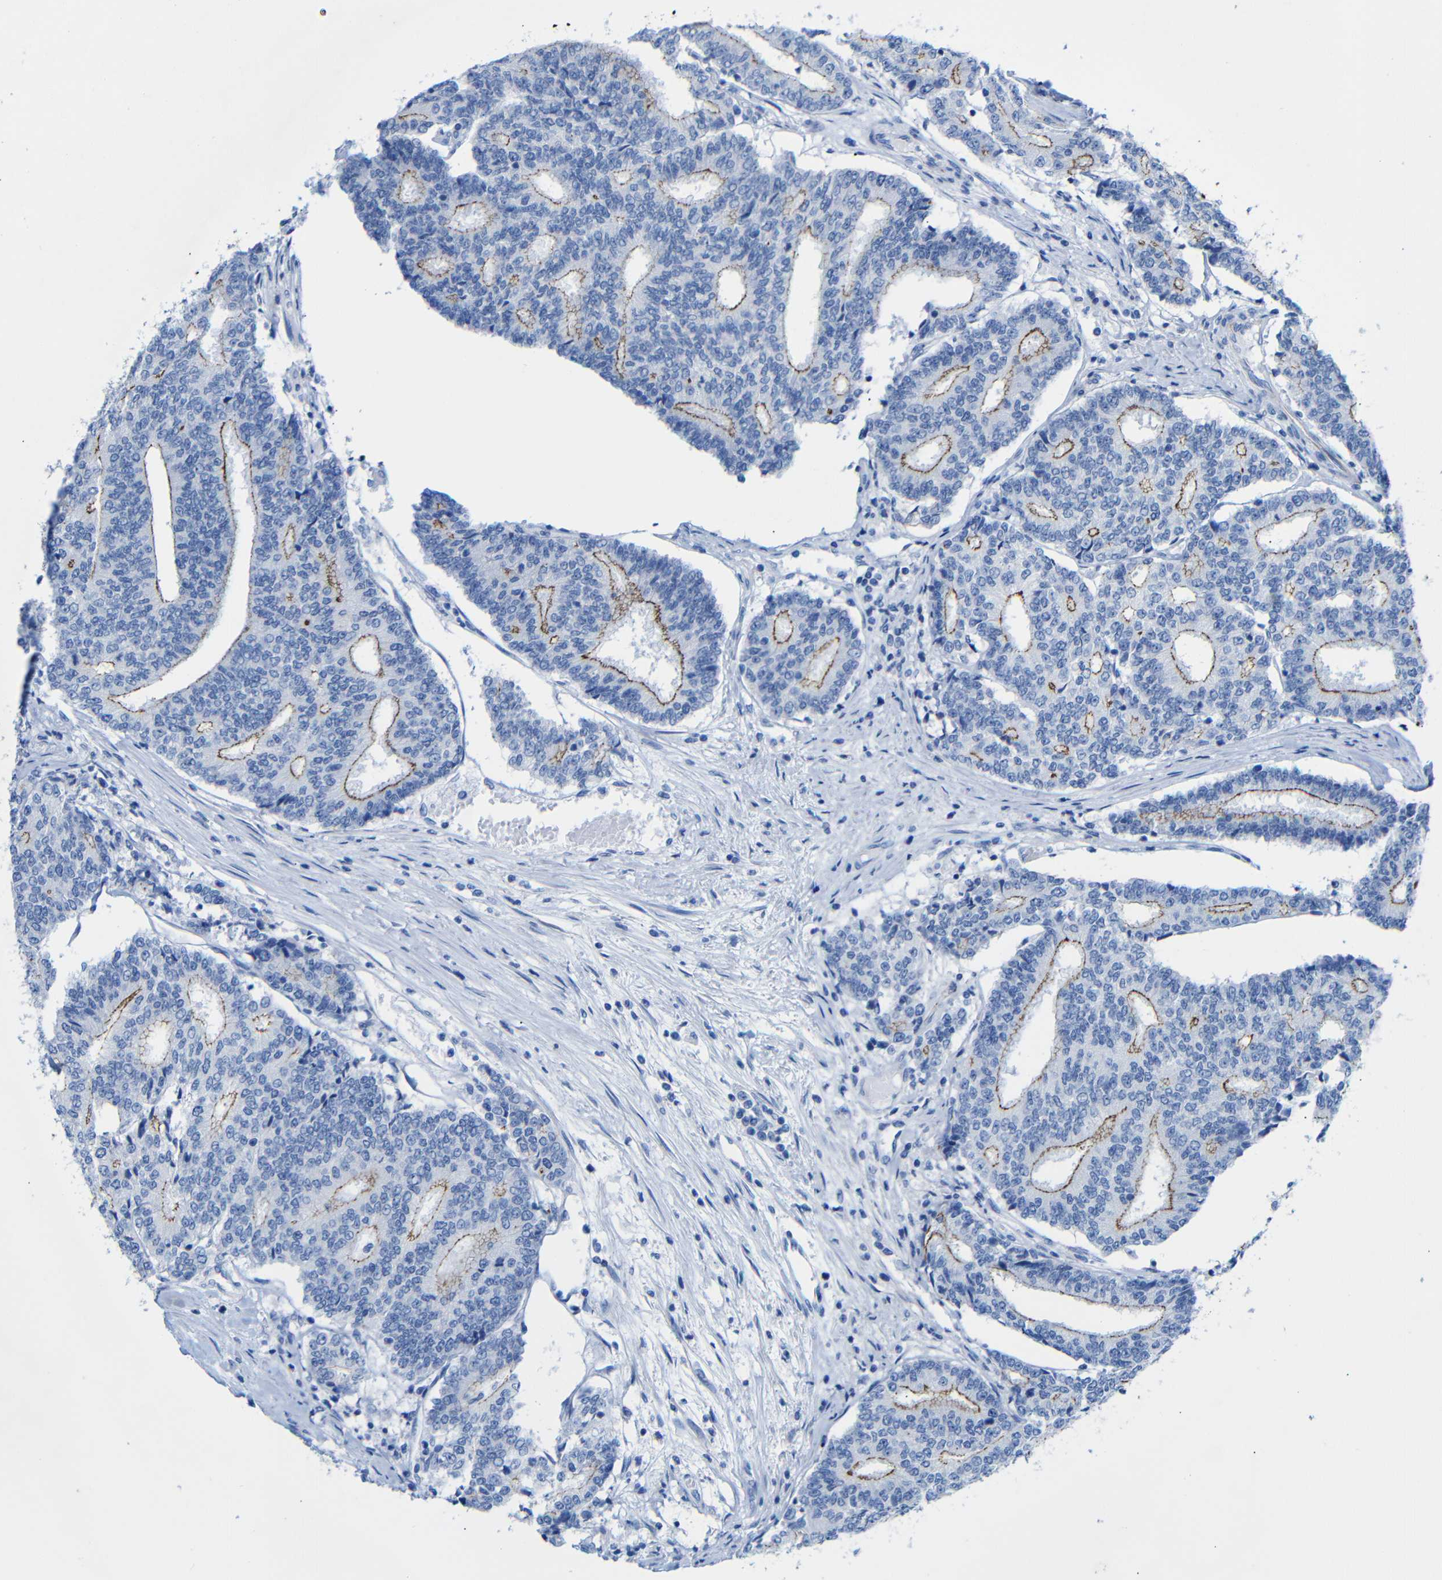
{"staining": {"intensity": "moderate", "quantity": "25%-75%", "location": "cytoplasmic/membranous"}, "tissue": "prostate cancer", "cell_type": "Tumor cells", "image_type": "cancer", "snomed": [{"axis": "morphology", "description": "Normal tissue, NOS"}, {"axis": "morphology", "description": "Adenocarcinoma, High grade"}, {"axis": "topography", "description": "Prostate"}, {"axis": "topography", "description": "Seminal veicle"}], "caption": "Immunohistochemistry (IHC) of human prostate cancer reveals medium levels of moderate cytoplasmic/membranous expression in about 25%-75% of tumor cells.", "gene": "CGNL1", "patient": {"sex": "male", "age": 55}}